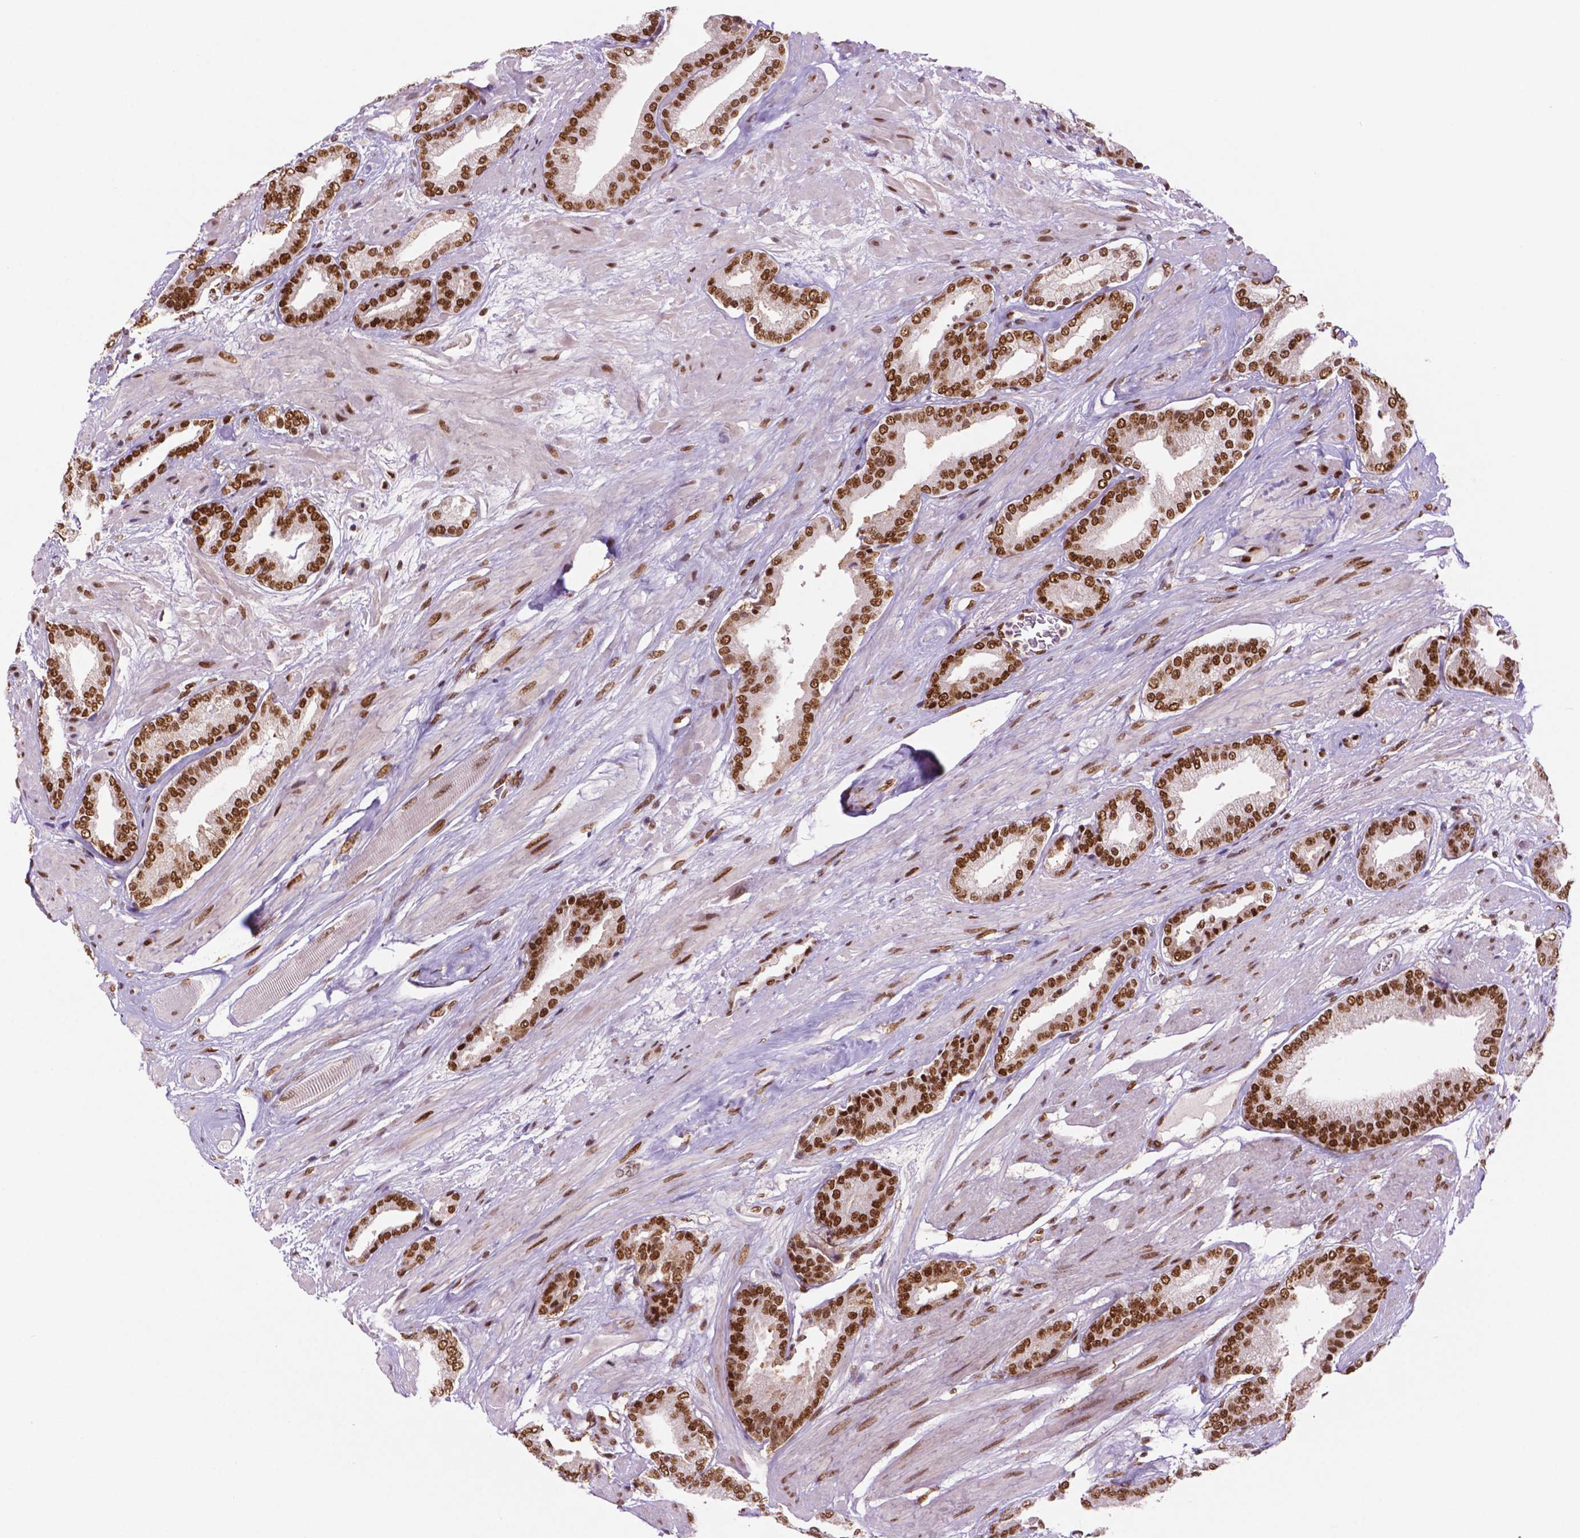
{"staining": {"intensity": "moderate", "quantity": "25%-75%", "location": "nuclear"}, "tissue": "prostate cancer", "cell_type": "Tumor cells", "image_type": "cancer", "snomed": [{"axis": "morphology", "description": "Adenocarcinoma, High grade"}, {"axis": "topography", "description": "Prostate"}], "caption": "A high-resolution photomicrograph shows IHC staining of prostate adenocarcinoma (high-grade), which reveals moderate nuclear expression in approximately 25%-75% of tumor cells.", "gene": "MLH1", "patient": {"sex": "male", "age": 56}}